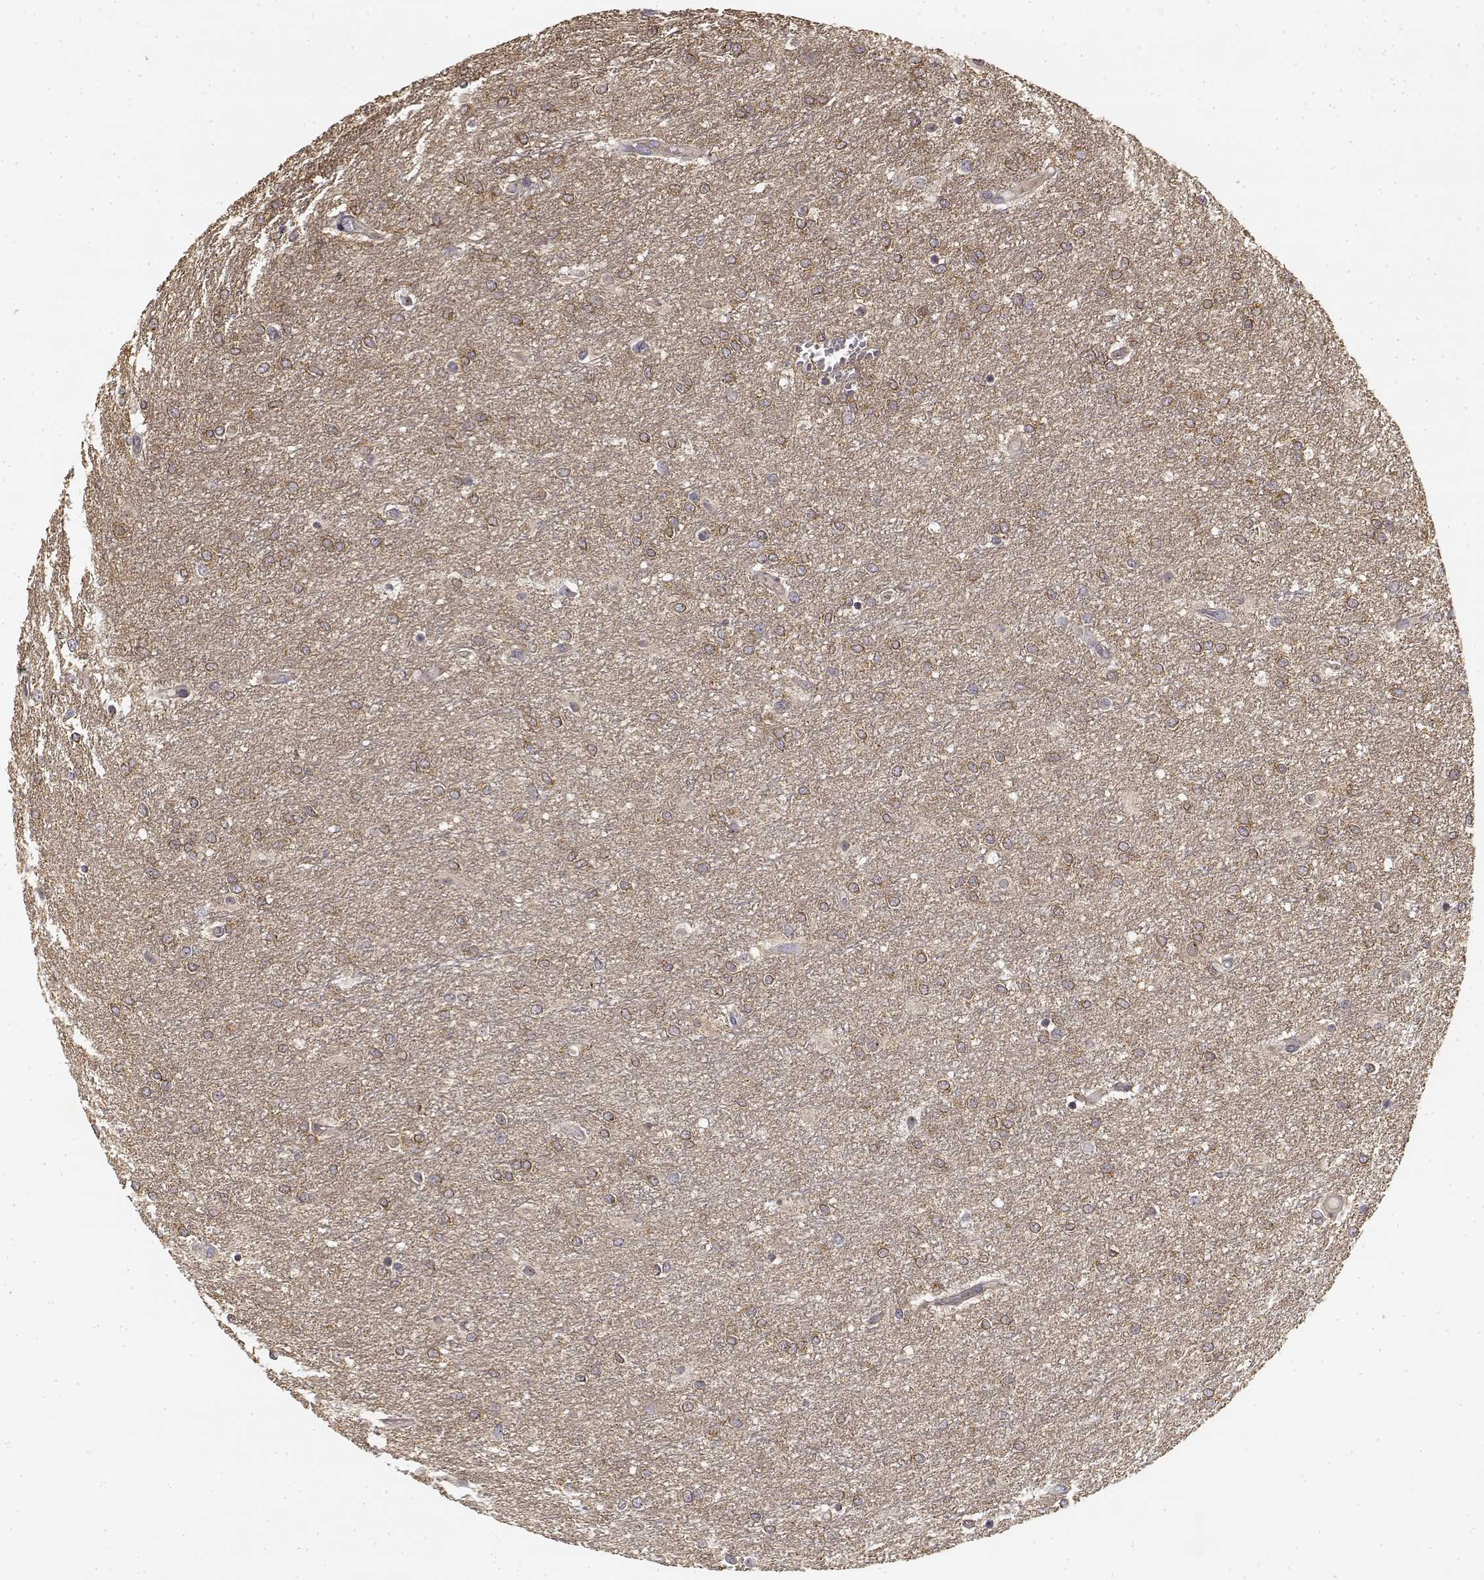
{"staining": {"intensity": "moderate", "quantity": ">75%", "location": "cytoplasmic/membranous"}, "tissue": "glioma", "cell_type": "Tumor cells", "image_type": "cancer", "snomed": [{"axis": "morphology", "description": "Glioma, malignant, High grade"}, {"axis": "topography", "description": "Brain"}], "caption": "DAB immunohistochemical staining of high-grade glioma (malignant) shows moderate cytoplasmic/membranous protein positivity in about >75% of tumor cells.", "gene": "MED12L", "patient": {"sex": "female", "age": 61}}